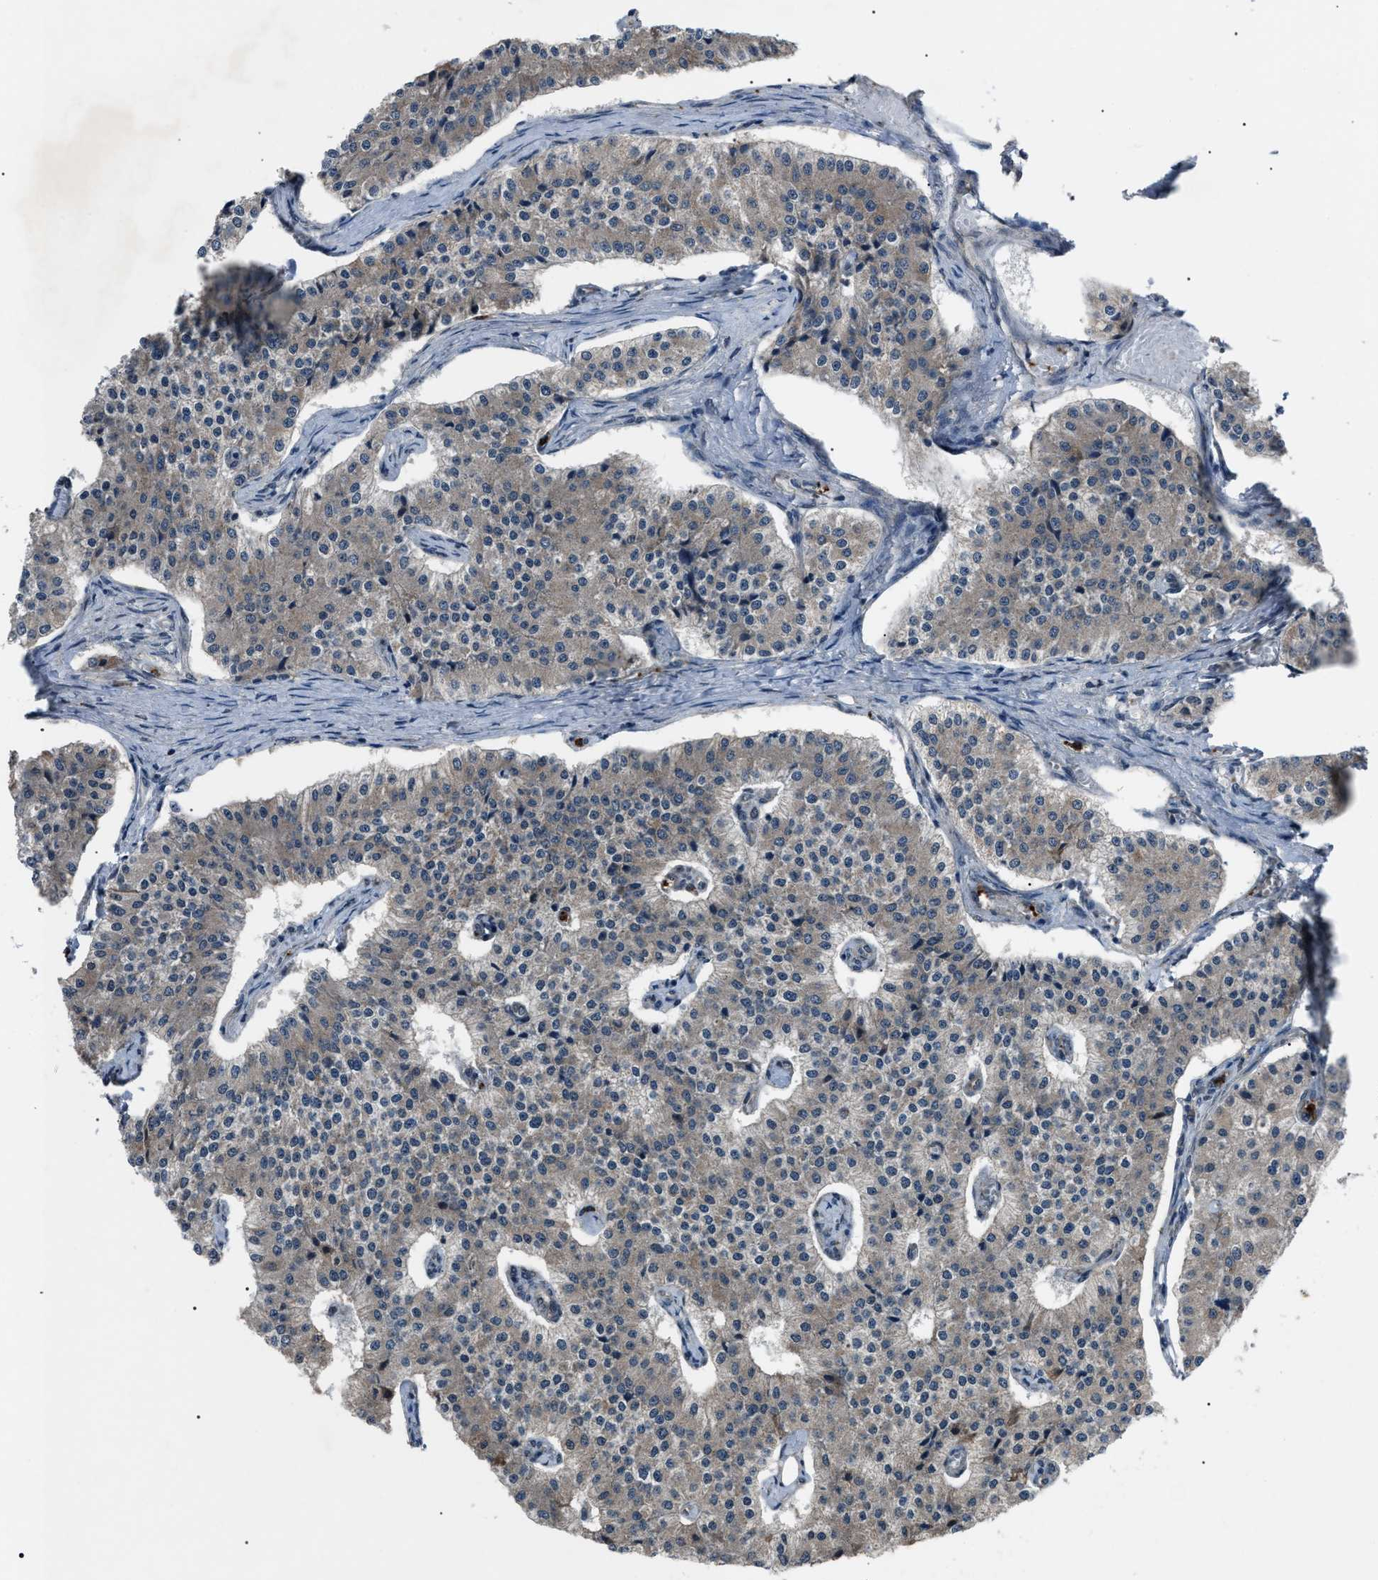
{"staining": {"intensity": "weak", "quantity": "<25%", "location": "cytoplasmic/membranous"}, "tissue": "carcinoid", "cell_type": "Tumor cells", "image_type": "cancer", "snomed": [{"axis": "morphology", "description": "Carcinoid, malignant, NOS"}, {"axis": "topography", "description": "Colon"}], "caption": "Immunohistochemistry of carcinoid (malignant) reveals no expression in tumor cells. The staining is performed using DAB brown chromogen with nuclei counter-stained in using hematoxylin.", "gene": "ZFAND2A", "patient": {"sex": "female", "age": 52}}